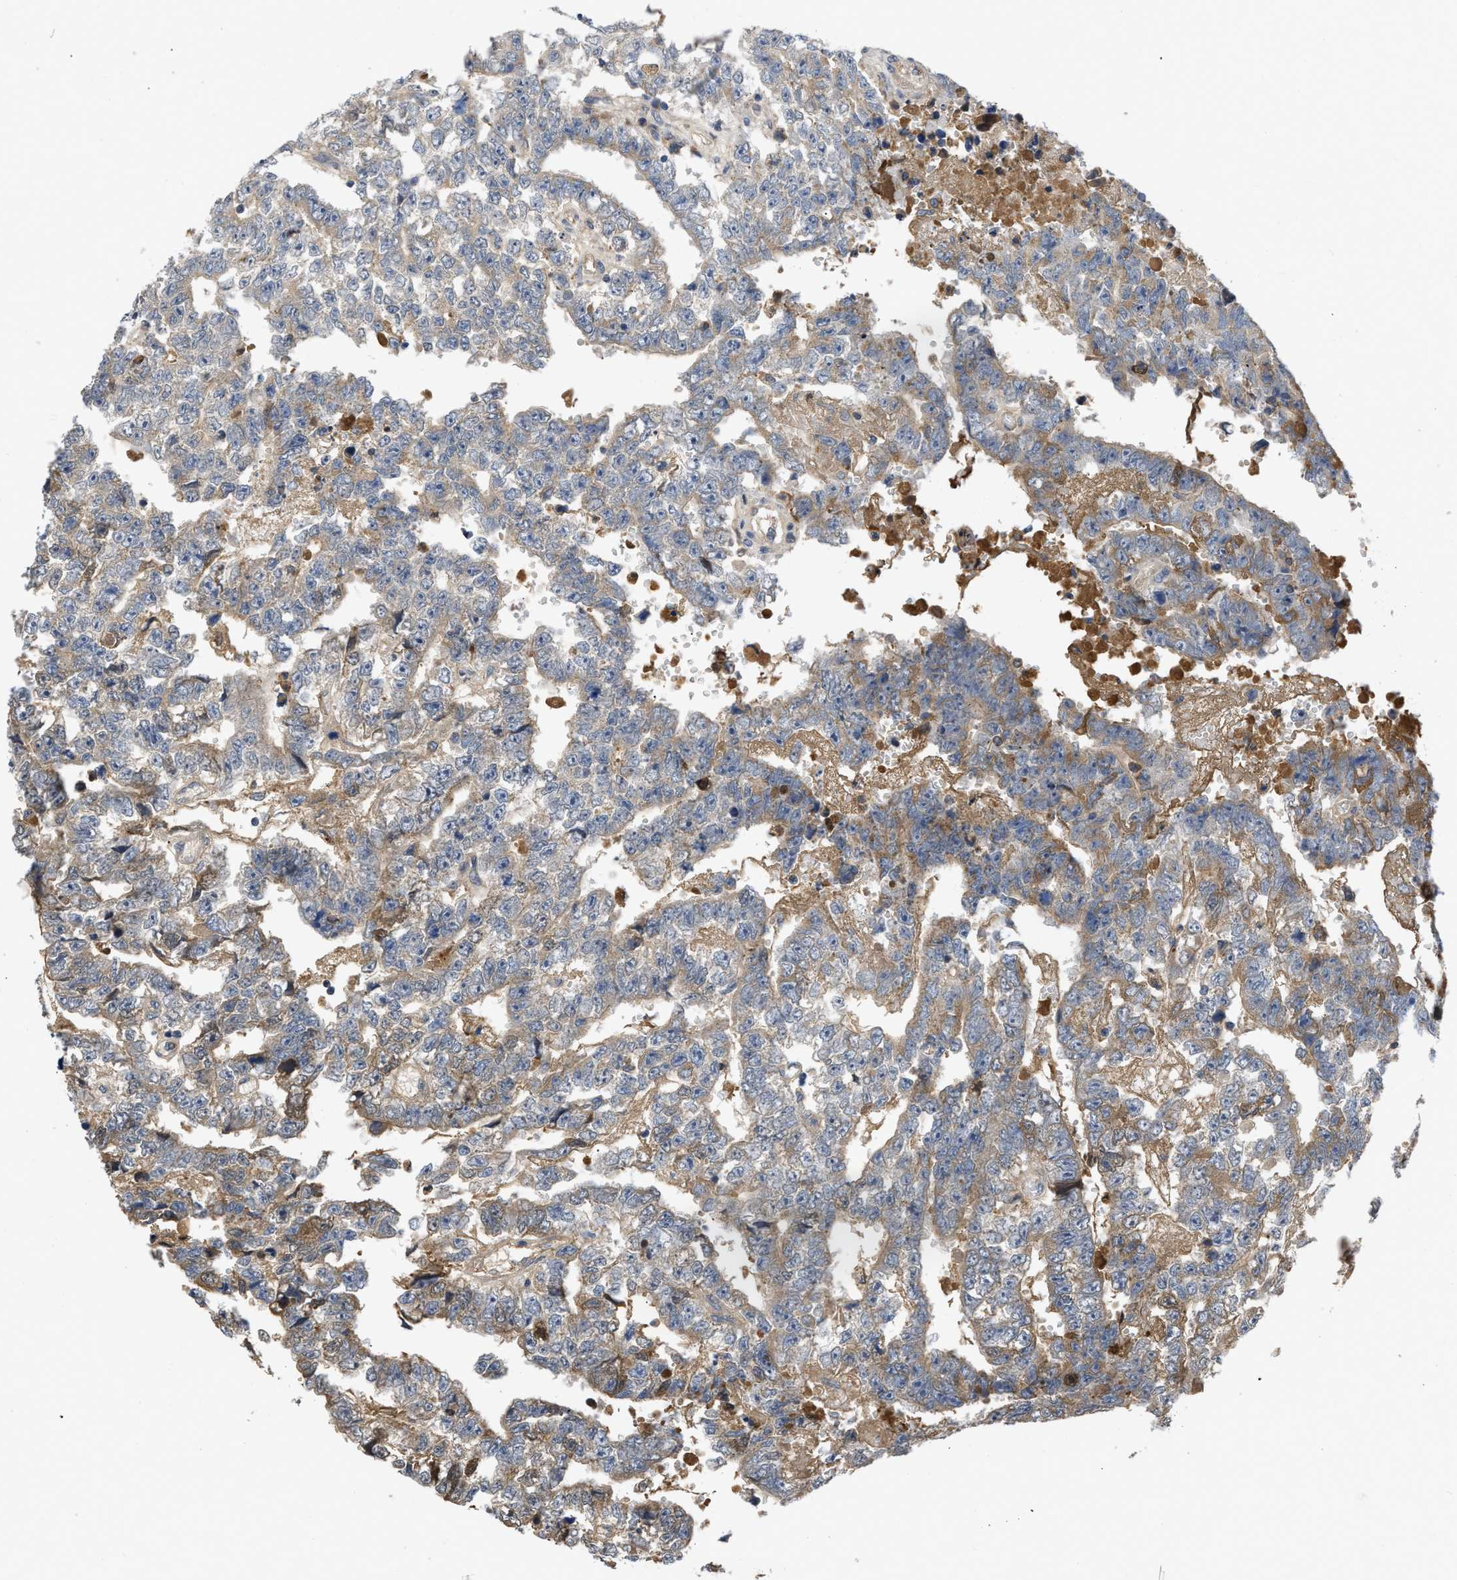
{"staining": {"intensity": "moderate", "quantity": ">75%", "location": "cytoplasmic/membranous"}, "tissue": "testis cancer", "cell_type": "Tumor cells", "image_type": "cancer", "snomed": [{"axis": "morphology", "description": "Carcinoma, Embryonal, NOS"}, {"axis": "topography", "description": "Testis"}], "caption": "This photomicrograph shows IHC staining of human embryonal carcinoma (testis), with medium moderate cytoplasmic/membranous staining in approximately >75% of tumor cells.", "gene": "VPS4A", "patient": {"sex": "male", "age": 25}}